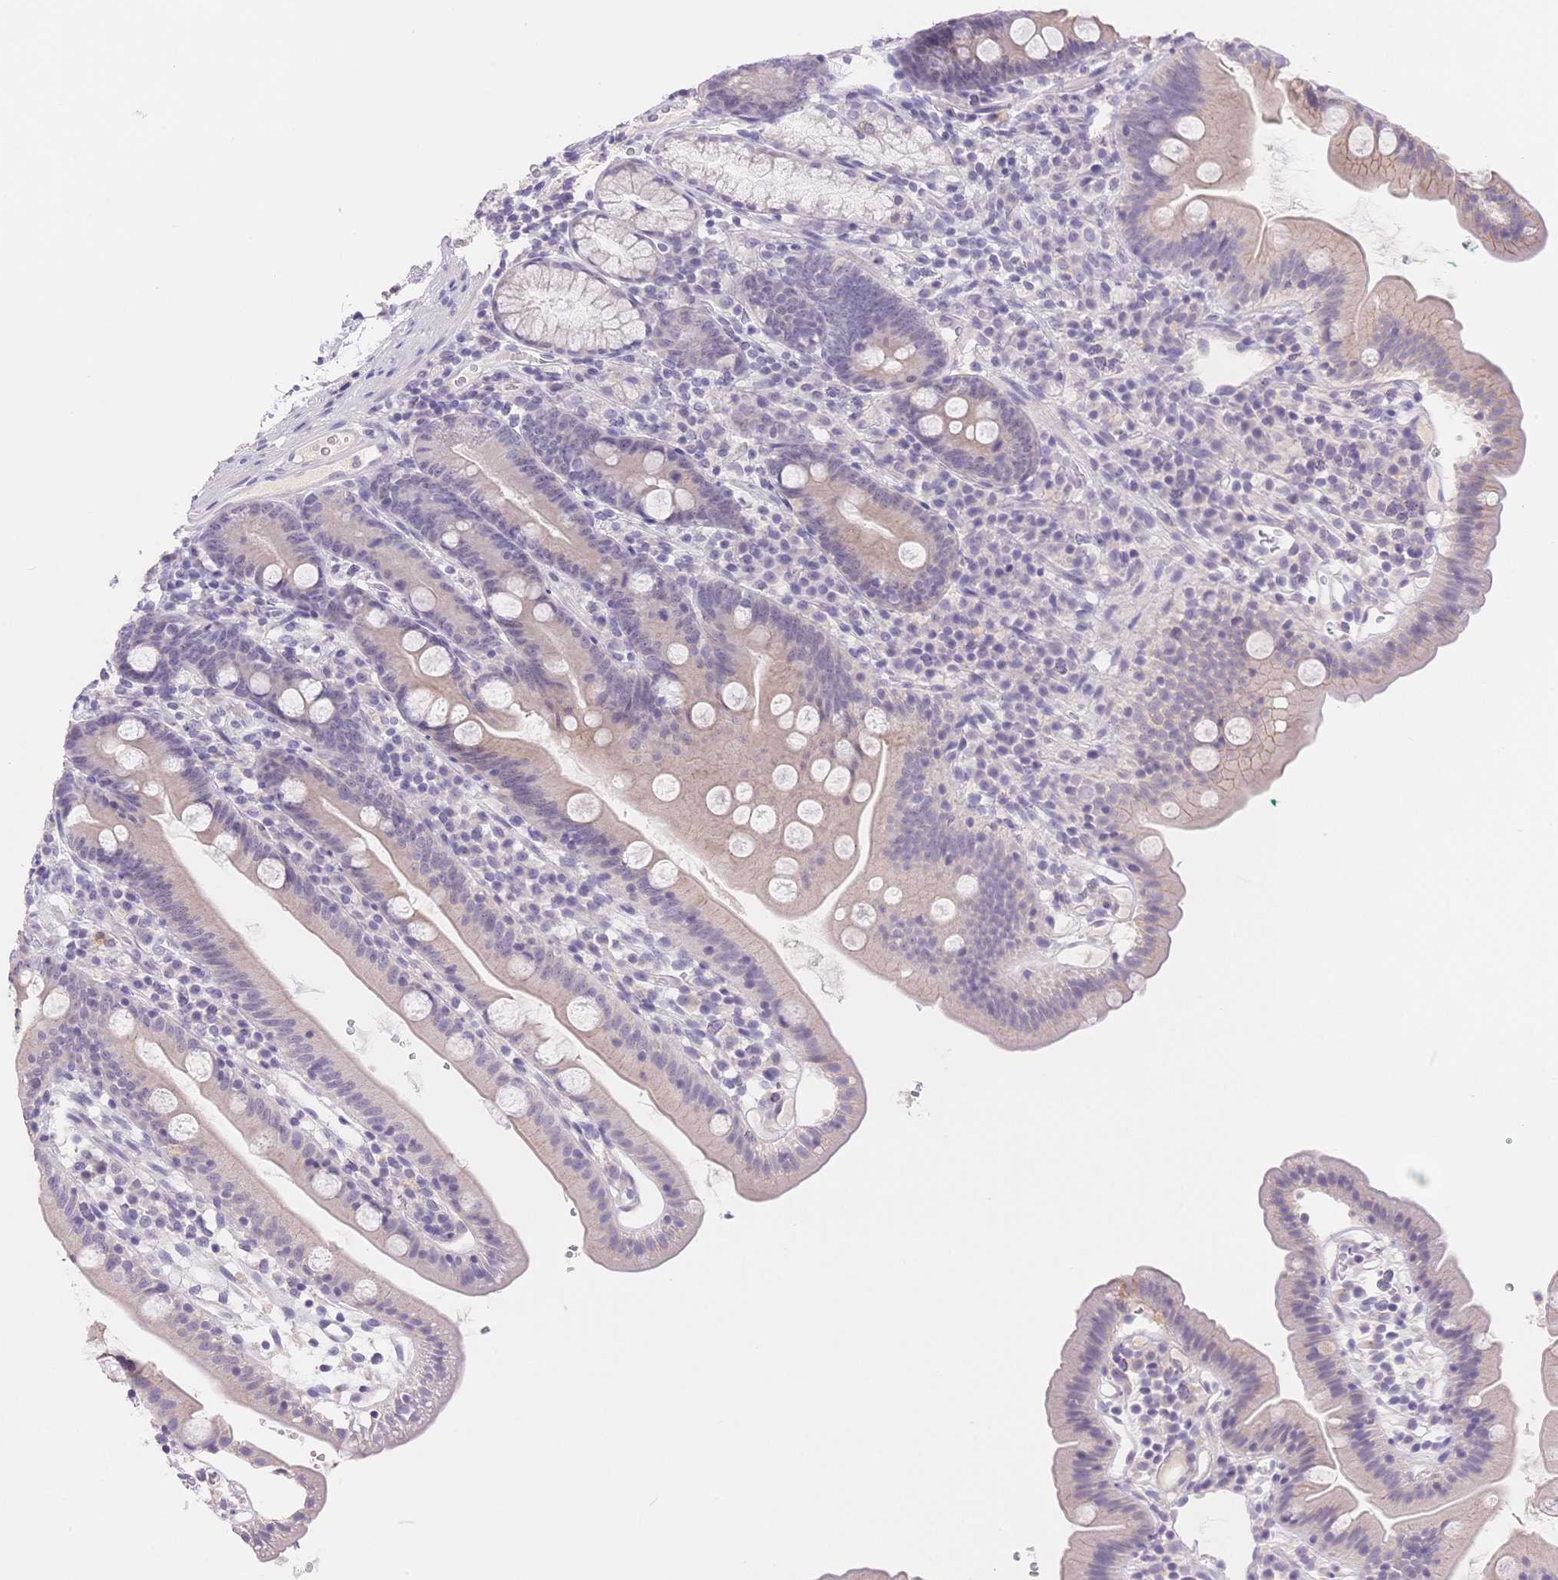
{"staining": {"intensity": "negative", "quantity": "none", "location": "none"}, "tissue": "duodenum", "cell_type": "Glandular cells", "image_type": "normal", "snomed": [{"axis": "morphology", "description": "Normal tissue, NOS"}, {"axis": "topography", "description": "Duodenum"}], "caption": "IHC micrograph of normal duodenum: human duodenum stained with DAB (3,3'-diaminobenzidine) shows no significant protein positivity in glandular cells. (DAB immunohistochemistry (IHC) with hematoxylin counter stain).", "gene": "MYOM1", "patient": {"sex": "female", "age": 67}}